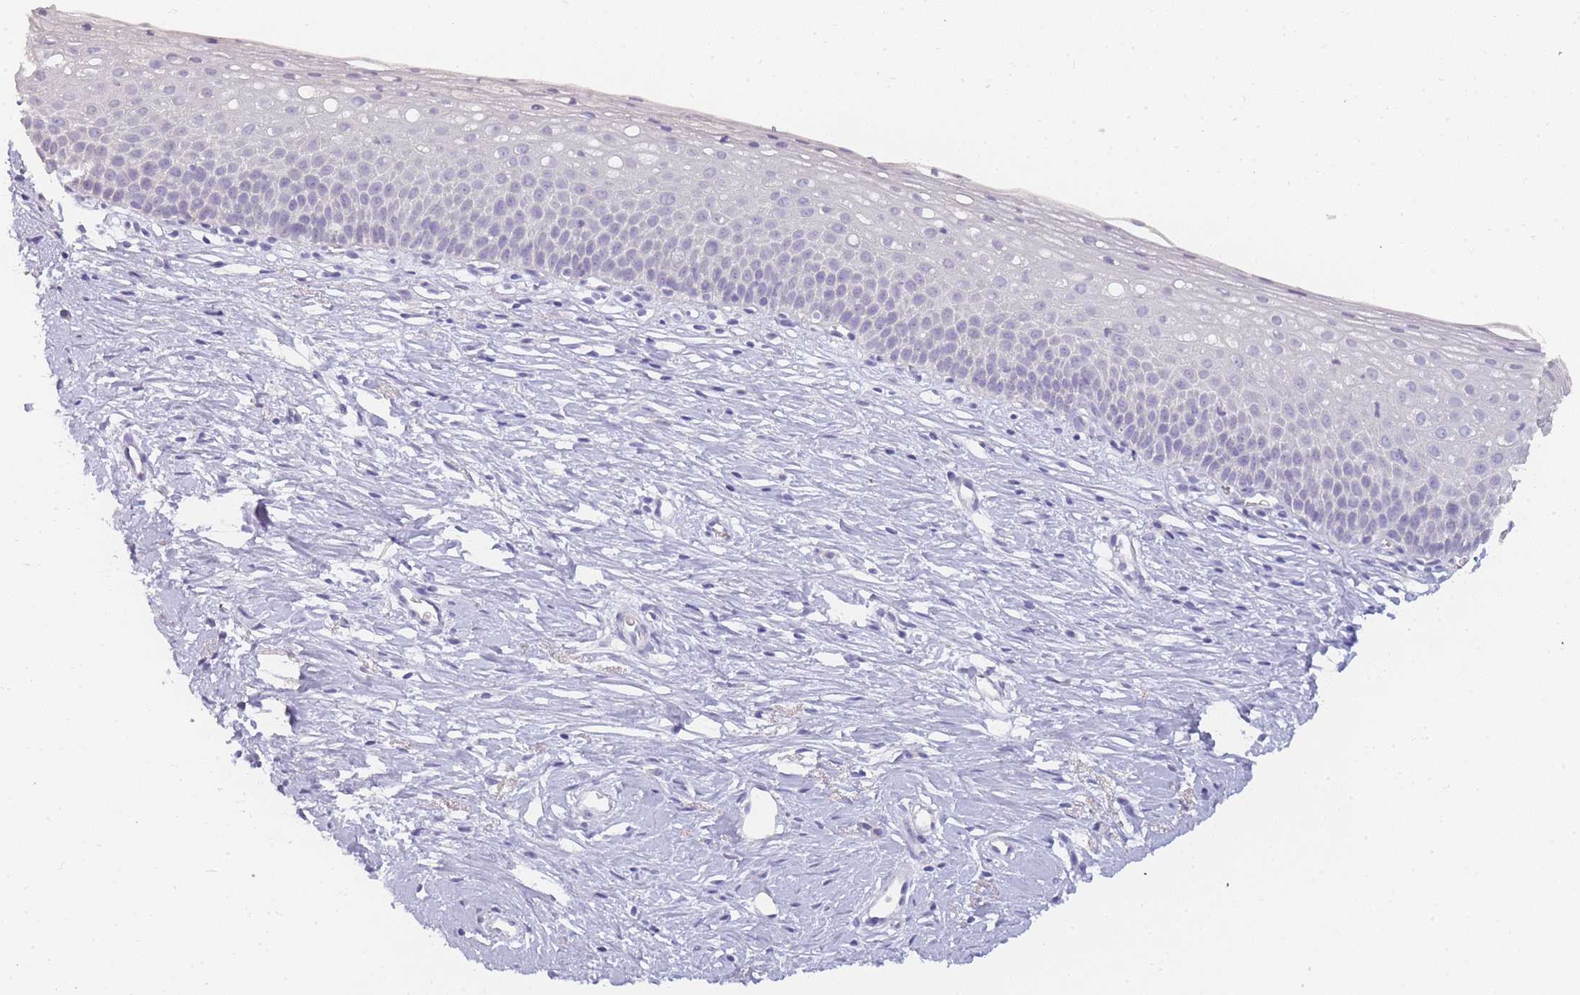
{"staining": {"intensity": "negative", "quantity": "none", "location": "none"}, "tissue": "cervix", "cell_type": "Glandular cells", "image_type": "normal", "snomed": [{"axis": "morphology", "description": "Normal tissue, NOS"}, {"axis": "topography", "description": "Cervix"}], "caption": "The image shows no staining of glandular cells in normal cervix. The staining is performed using DAB brown chromogen with nuclei counter-stained in using hematoxylin.", "gene": "INS", "patient": {"sex": "female", "age": 57}}